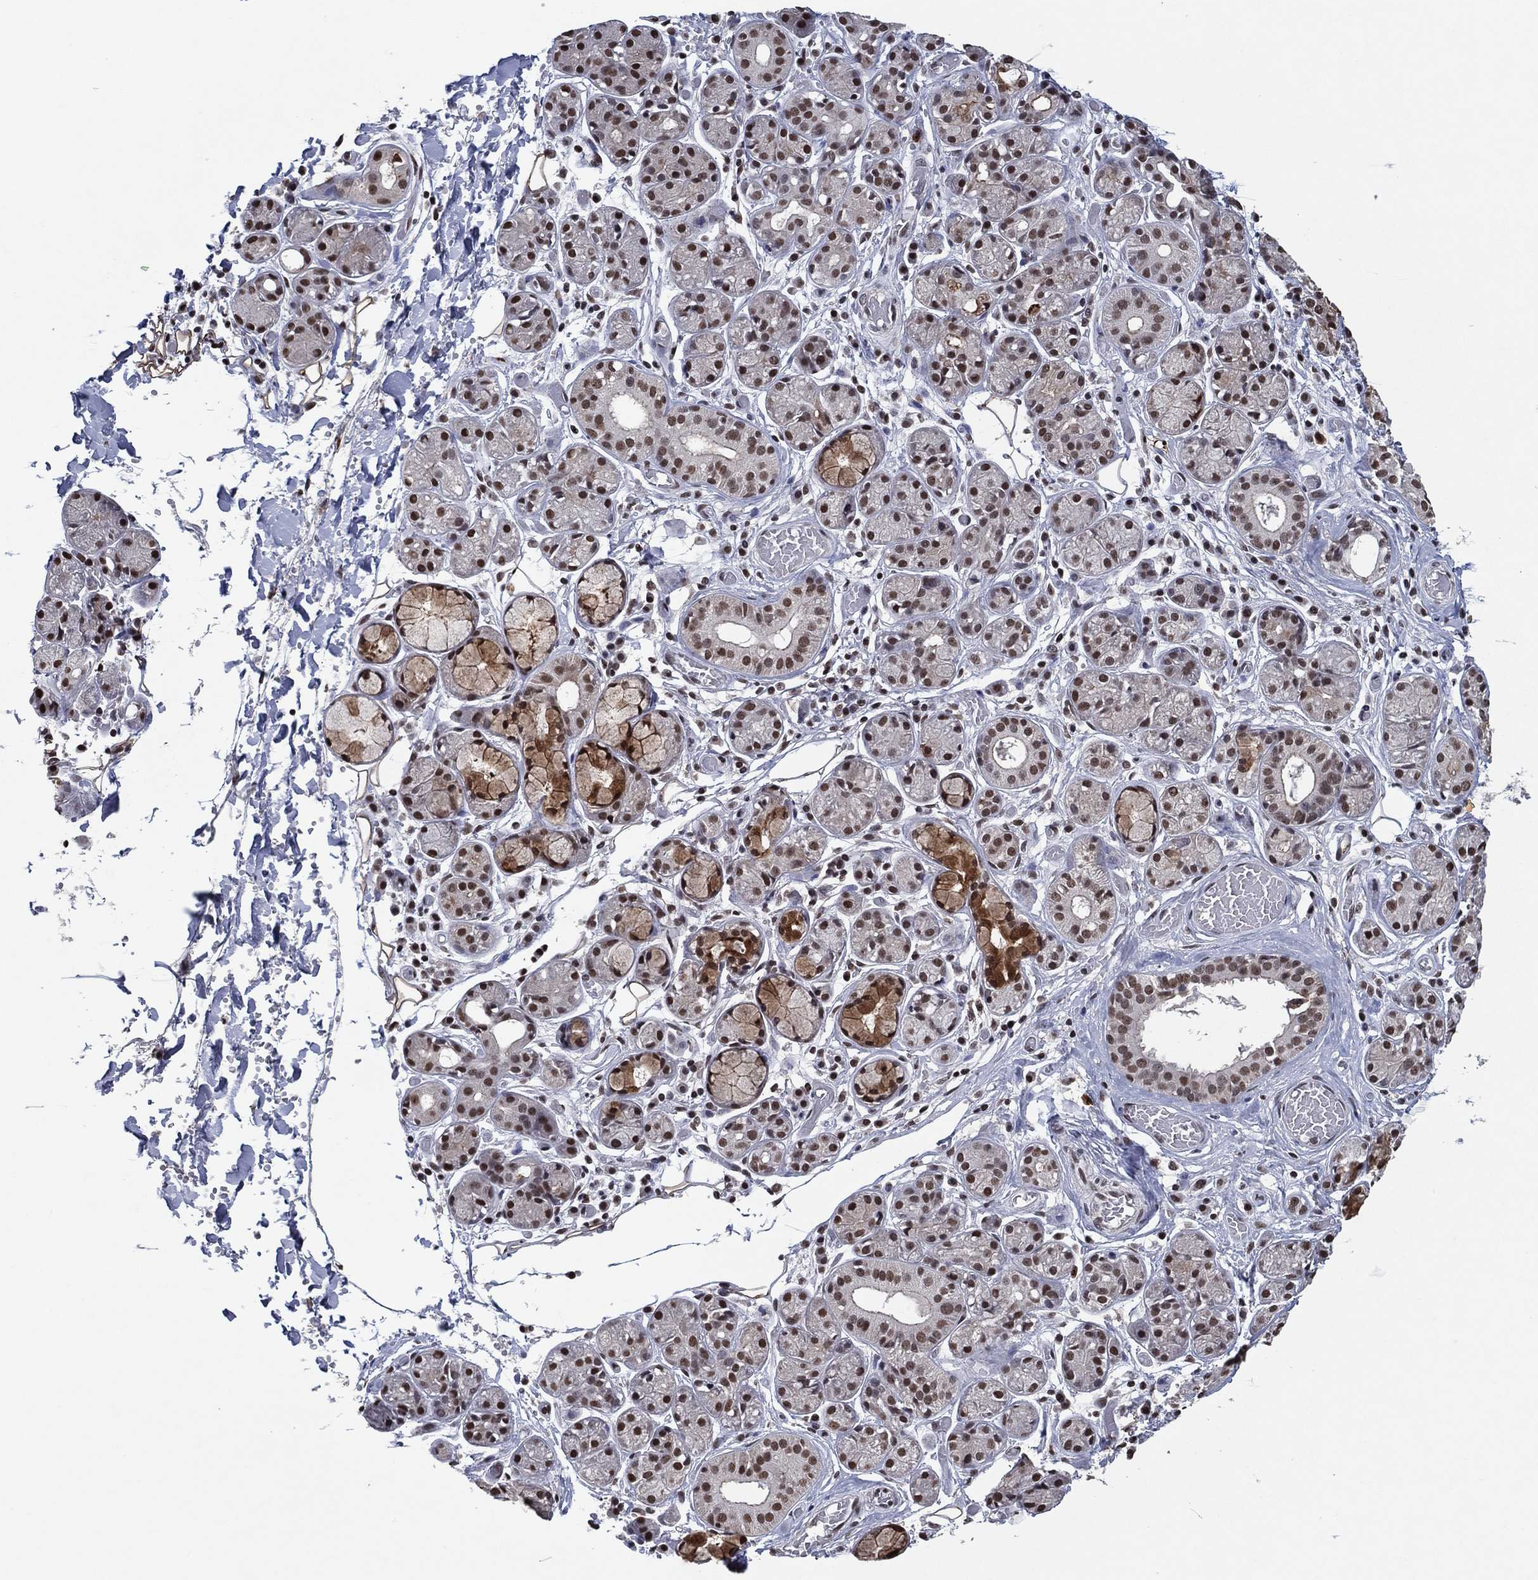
{"staining": {"intensity": "strong", "quantity": ">75%", "location": "nuclear"}, "tissue": "salivary gland", "cell_type": "Glandular cells", "image_type": "normal", "snomed": [{"axis": "morphology", "description": "Normal tissue, NOS"}, {"axis": "topography", "description": "Salivary gland"}, {"axis": "topography", "description": "Peripheral nerve tissue"}], "caption": "A brown stain shows strong nuclear staining of a protein in glandular cells of unremarkable salivary gland. The protein is shown in brown color, while the nuclei are stained blue.", "gene": "ZBTB42", "patient": {"sex": "male", "age": 71}}